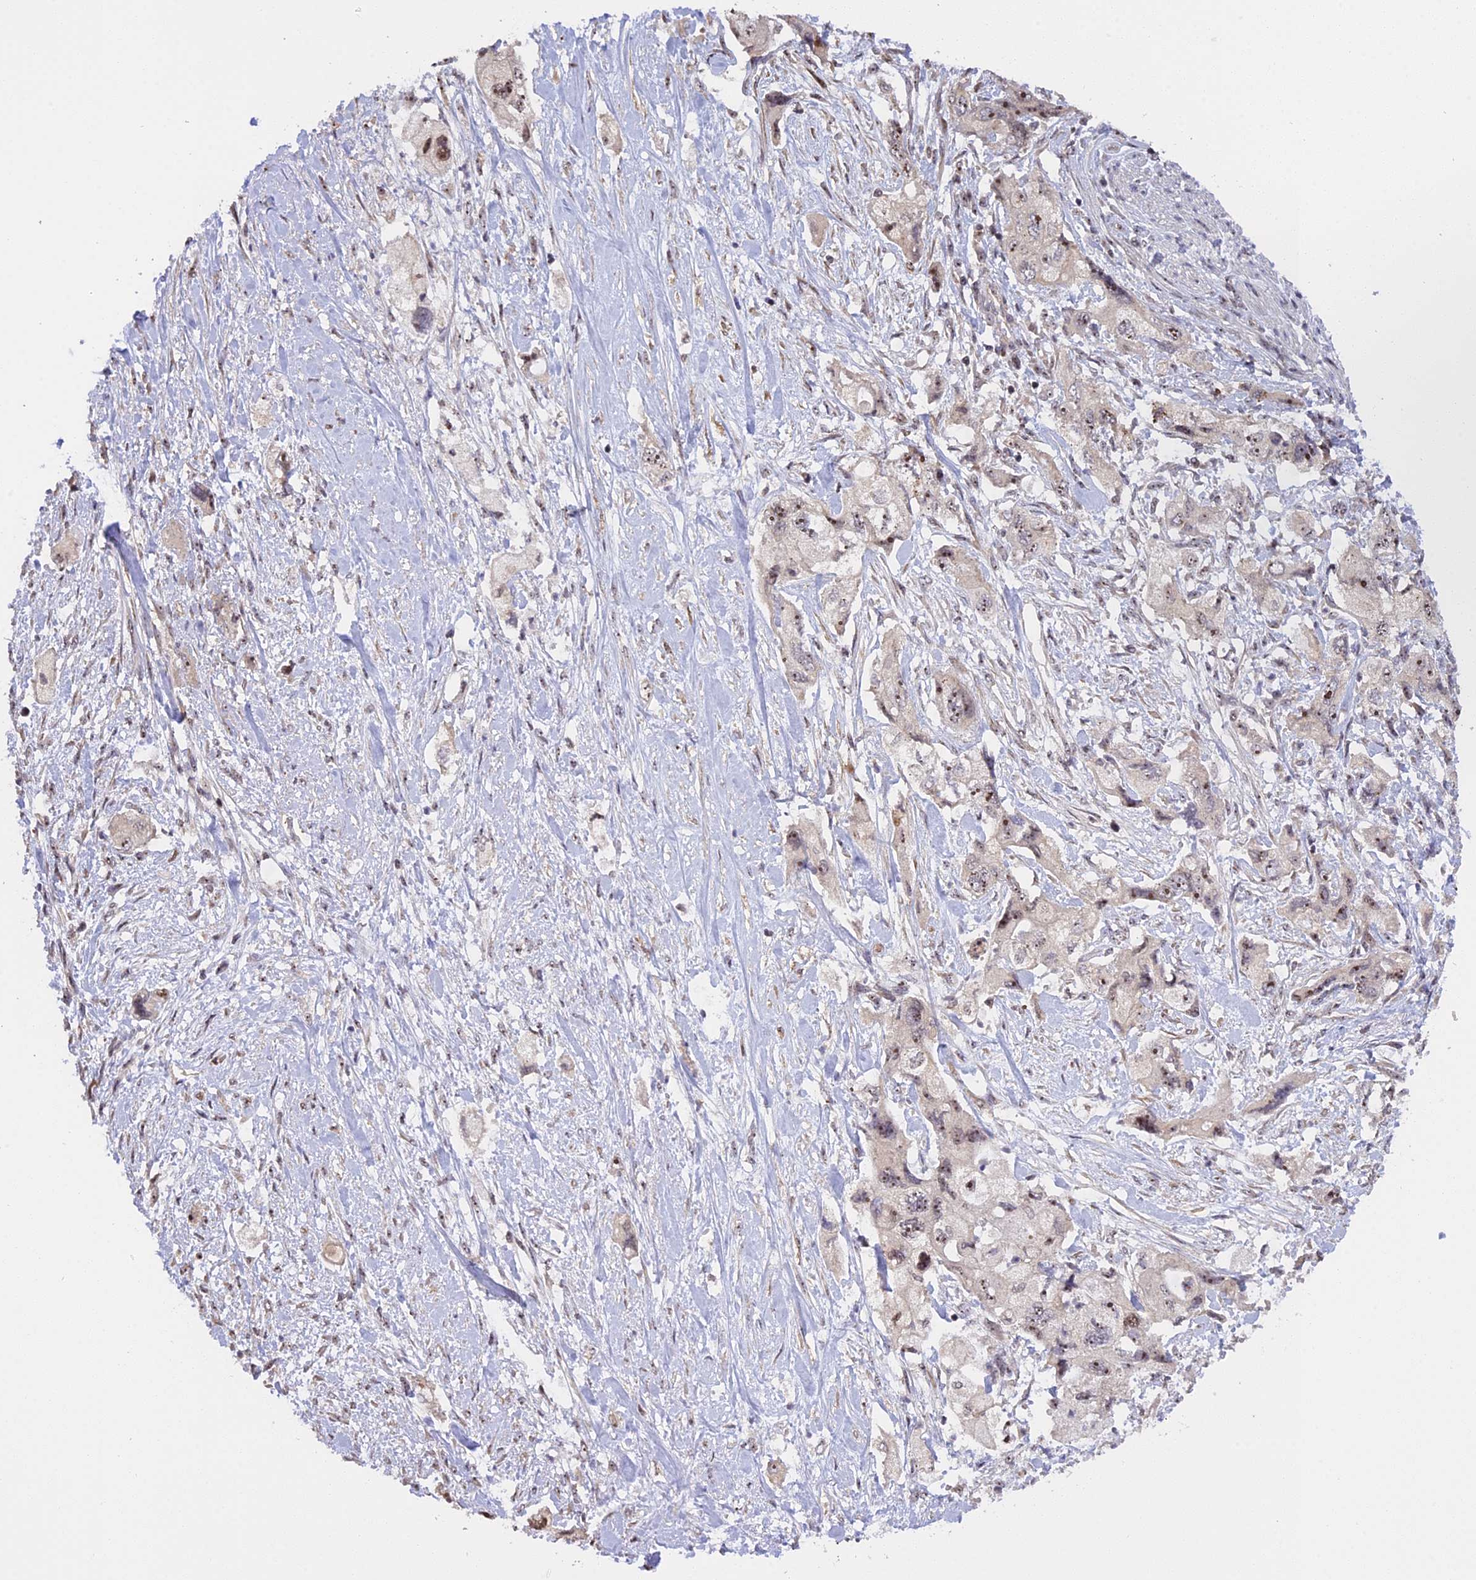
{"staining": {"intensity": "weak", "quantity": "25%-75%", "location": "nuclear"}, "tissue": "pancreatic cancer", "cell_type": "Tumor cells", "image_type": "cancer", "snomed": [{"axis": "morphology", "description": "Adenocarcinoma, NOS"}, {"axis": "topography", "description": "Pancreas"}], "caption": "This photomicrograph displays pancreatic cancer (adenocarcinoma) stained with immunohistochemistry (IHC) to label a protein in brown. The nuclear of tumor cells show weak positivity for the protein. Nuclei are counter-stained blue.", "gene": "MGA", "patient": {"sex": "female", "age": 73}}